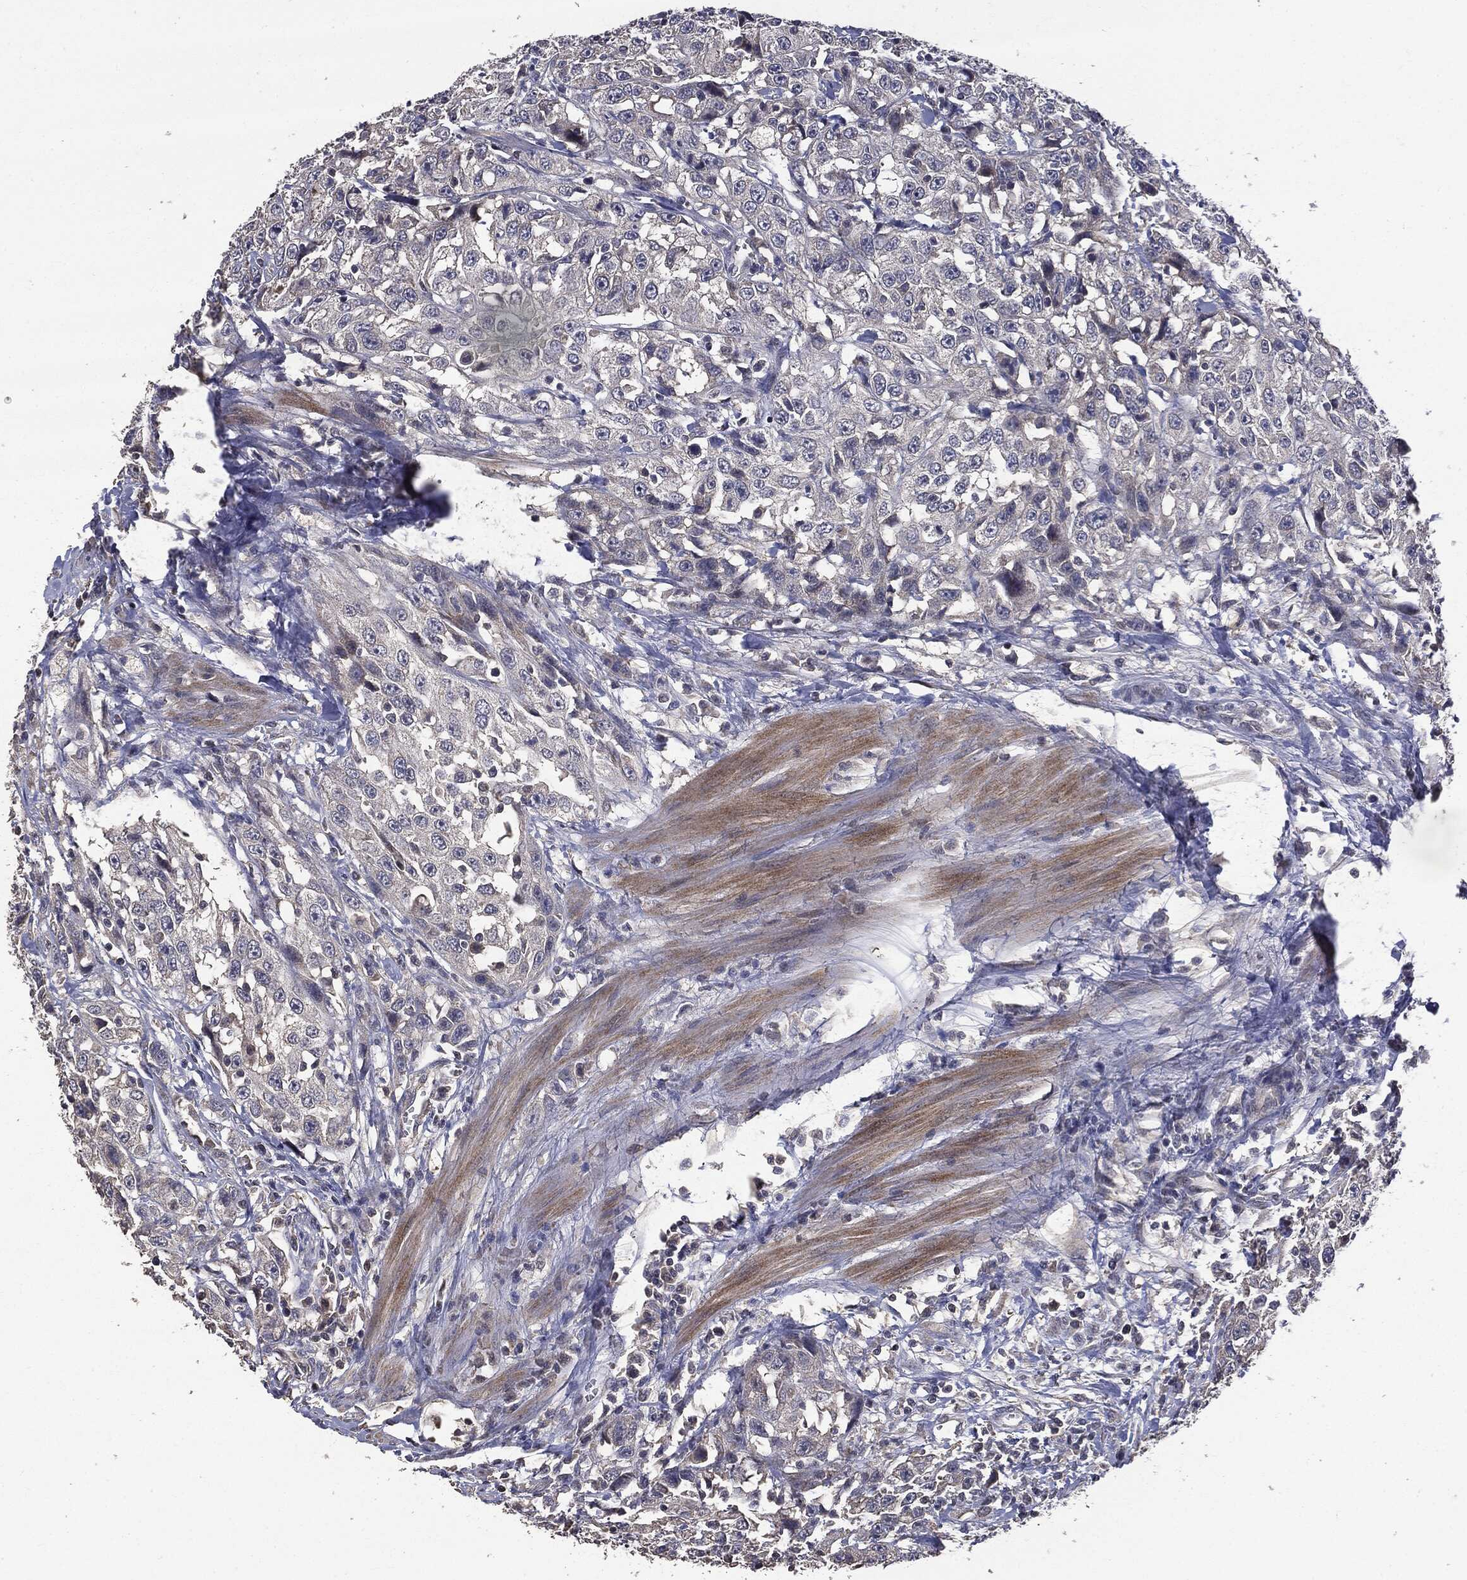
{"staining": {"intensity": "negative", "quantity": "none", "location": "none"}, "tissue": "urothelial cancer", "cell_type": "Tumor cells", "image_type": "cancer", "snomed": [{"axis": "morphology", "description": "Urothelial carcinoma, NOS"}, {"axis": "morphology", "description": "Urothelial carcinoma, High grade"}, {"axis": "topography", "description": "Urinary bladder"}], "caption": "Urothelial cancer was stained to show a protein in brown. There is no significant expression in tumor cells.", "gene": "MTOR", "patient": {"sex": "female", "age": 73}}